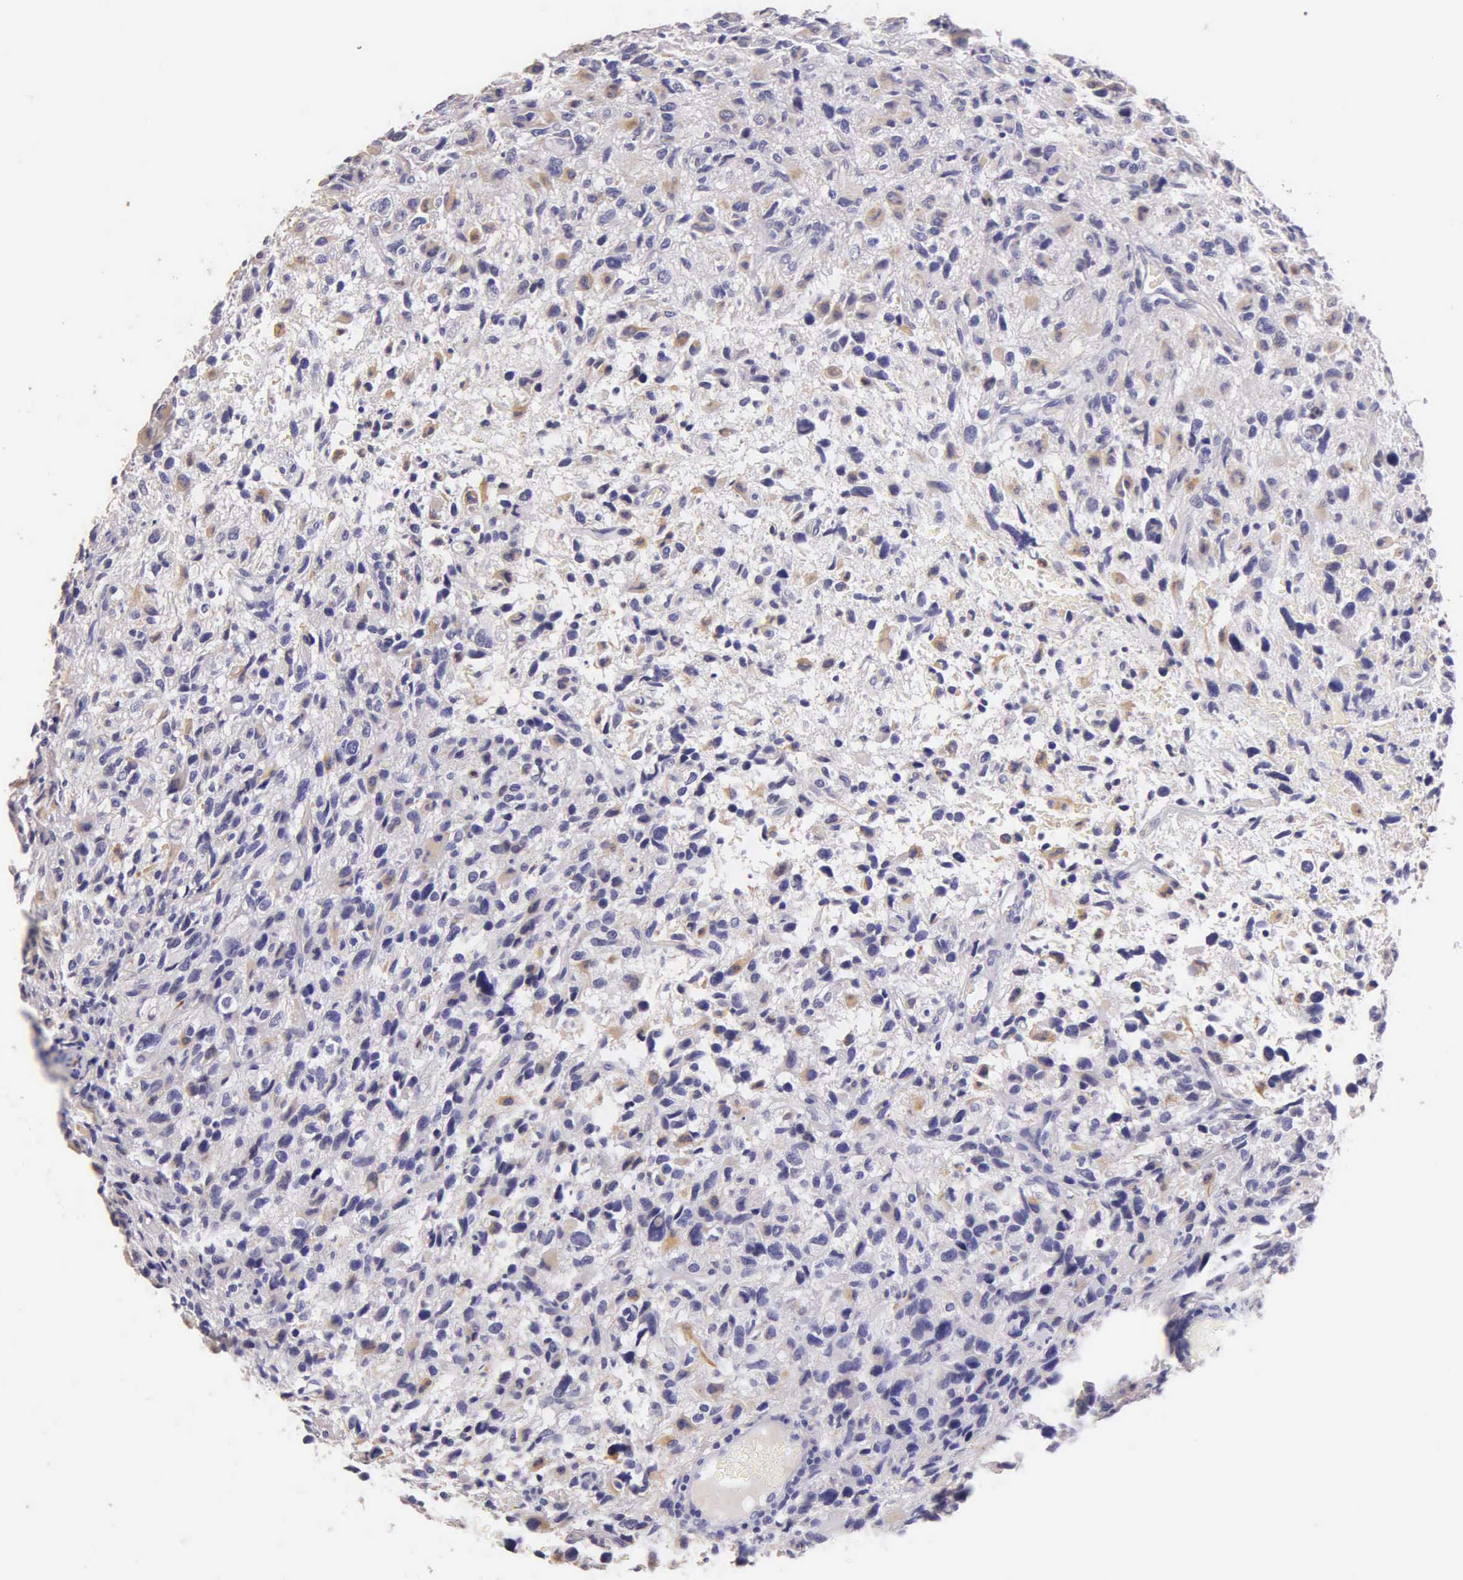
{"staining": {"intensity": "weak", "quantity": "<25%", "location": "cytoplasmic/membranous"}, "tissue": "glioma", "cell_type": "Tumor cells", "image_type": "cancer", "snomed": [{"axis": "morphology", "description": "Glioma, malignant, High grade"}, {"axis": "topography", "description": "Brain"}], "caption": "IHC of glioma exhibits no staining in tumor cells.", "gene": "KRT17", "patient": {"sex": "female", "age": 60}}